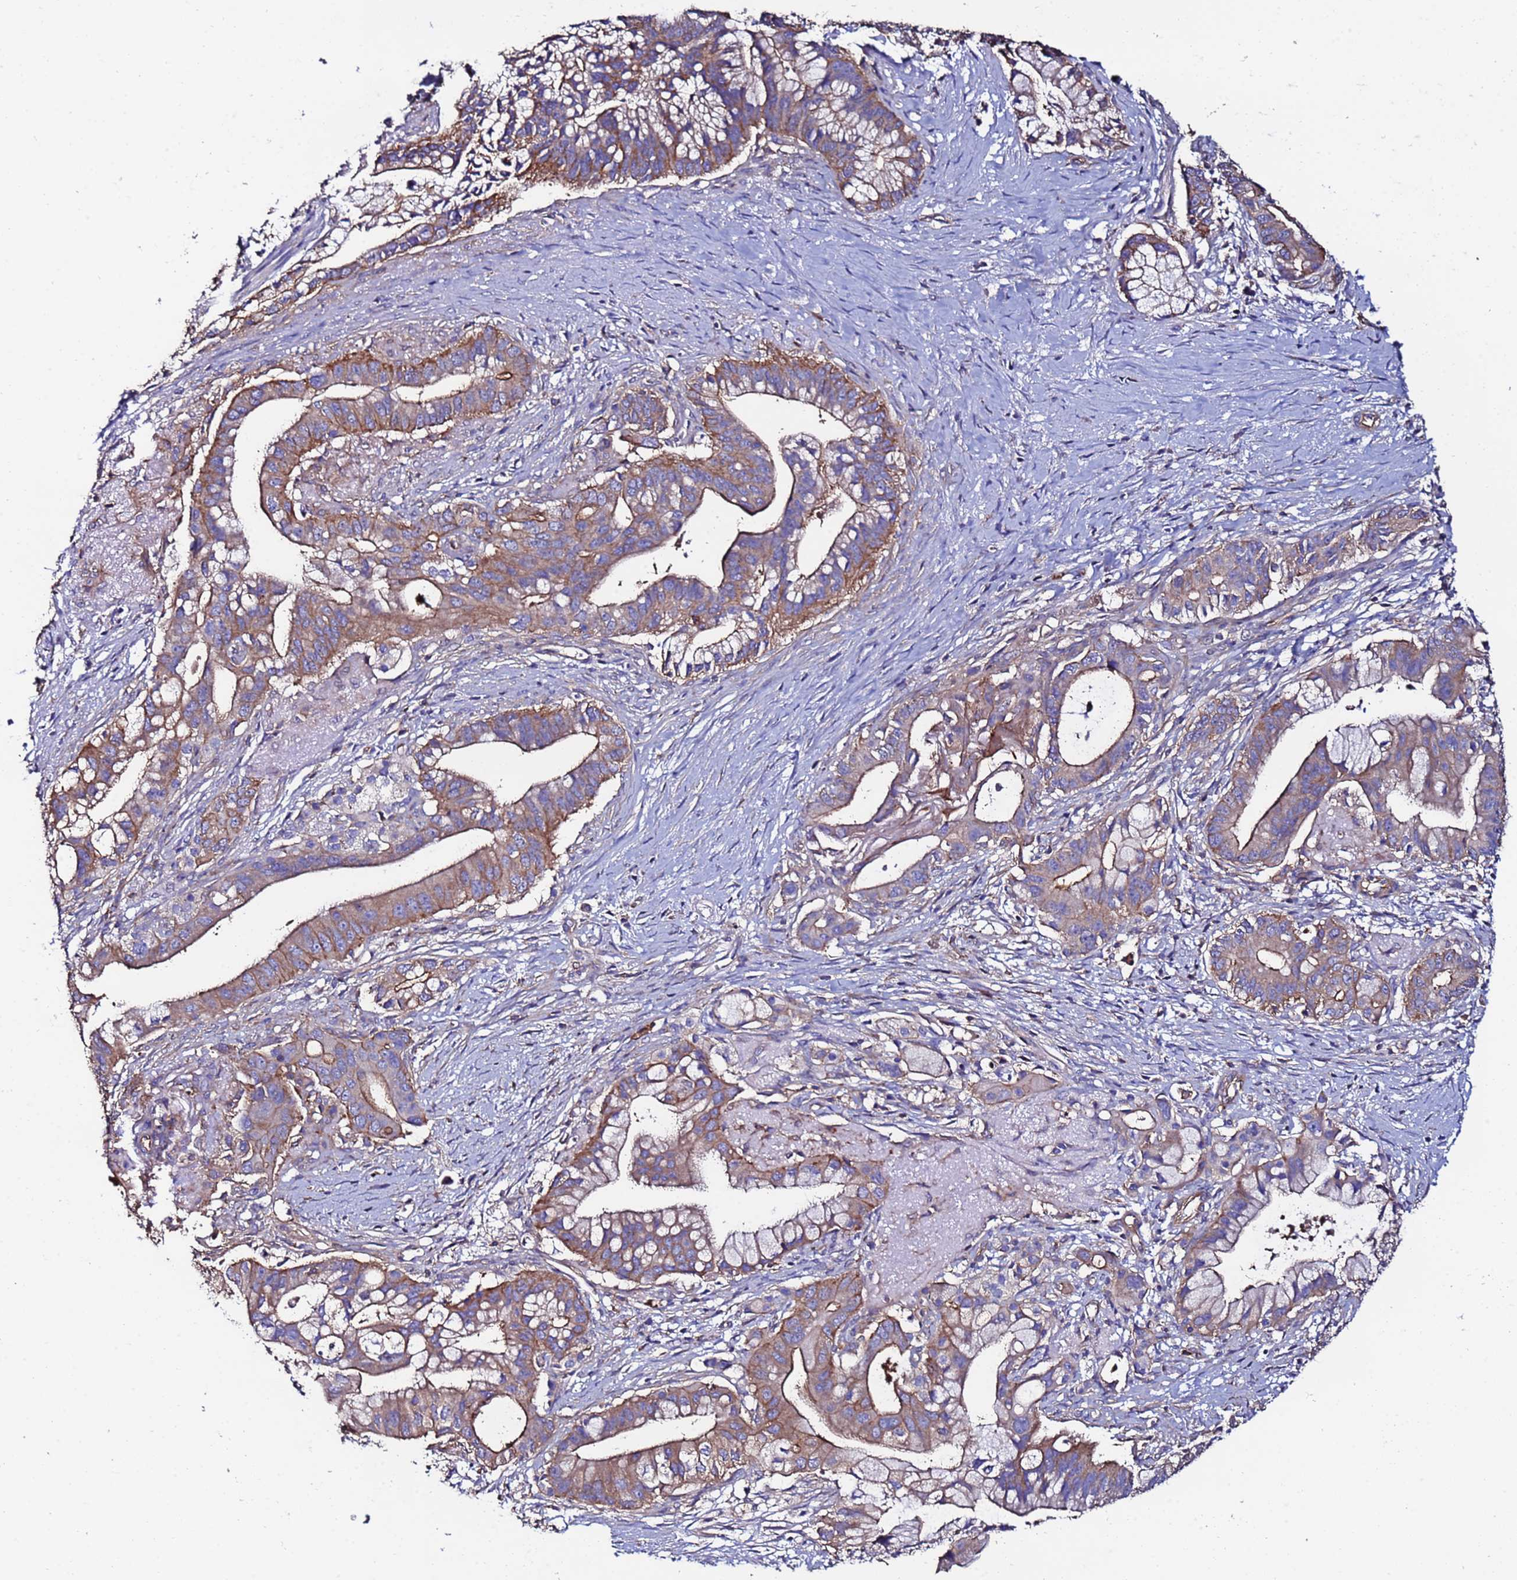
{"staining": {"intensity": "moderate", "quantity": "25%-75%", "location": "cytoplasmic/membranous"}, "tissue": "pancreatic cancer", "cell_type": "Tumor cells", "image_type": "cancer", "snomed": [{"axis": "morphology", "description": "Adenocarcinoma, NOS"}, {"axis": "topography", "description": "Pancreas"}], "caption": "Protein staining of pancreatic cancer tissue reveals moderate cytoplasmic/membranous expression in approximately 25%-75% of tumor cells.", "gene": "POTEE", "patient": {"sex": "male", "age": 68}}